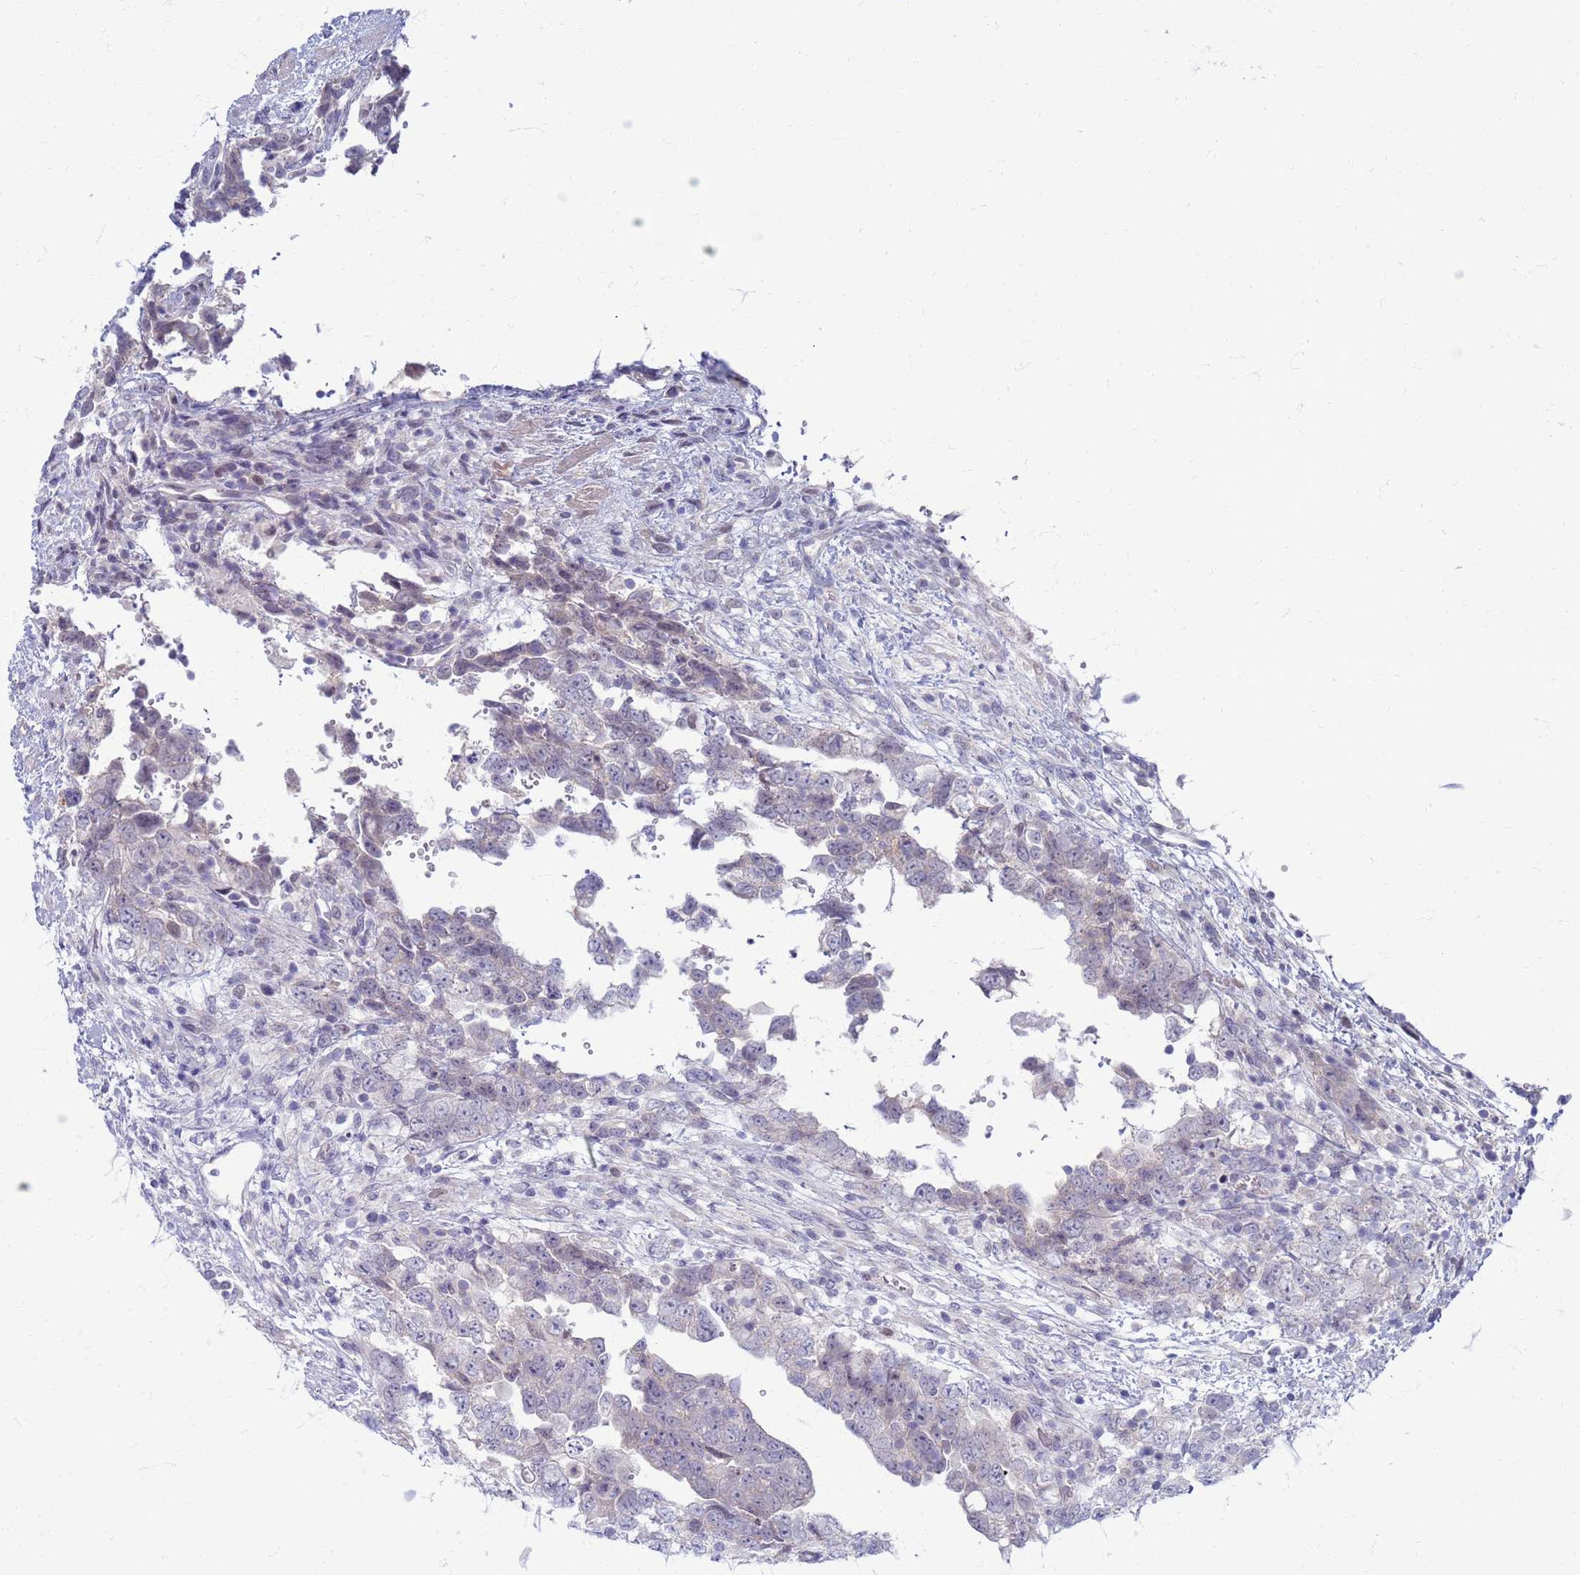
{"staining": {"intensity": "negative", "quantity": "none", "location": "none"}, "tissue": "testis cancer", "cell_type": "Tumor cells", "image_type": "cancer", "snomed": [{"axis": "morphology", "description": "Carcinoma, Embryonal, NOS"}, {"axis": "topography", "description": "Testis"}], "caption": "Testis embryonal carcinoma was stained to show a protein in brown. There is no significant positivity in tumor cells.", "gene": "CLCA2", "patient": {"sex": "male", "age": 37}}